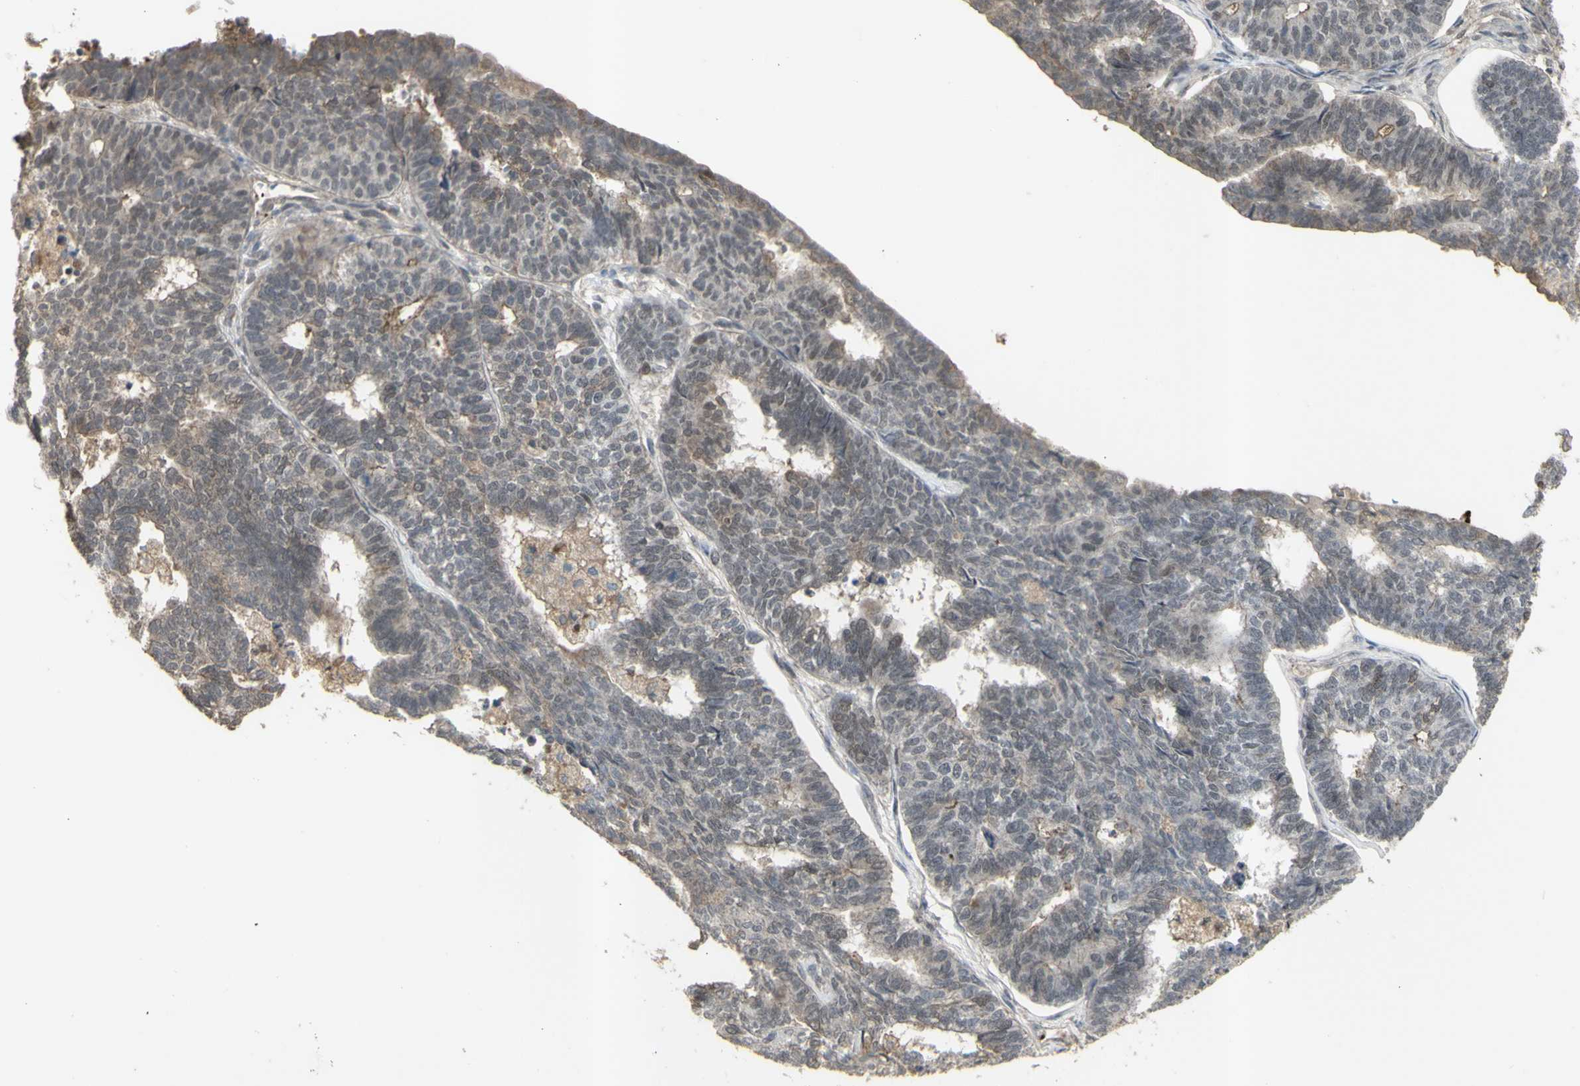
{"staining": {"intensity": "weak", "quantity": ">75%", "location": "cytoplasmic/membranous"}, "tissue": "endometrial cancer", "cell_type": "Tumor cells", "image_type": "cancer", "snomed": [{"axis": "morphology", "description": "Adenocarcinoma, NOS"}, {"axis": "topography", "description": "Endometrium"}], "caption": "Endometrial cancer stained with IHC demonstrates weak cytoplasmic/membranous positivity in approximately >75% of tumor cells.", "gene": "ALOX12", "patient": {"sex": "female", "age": 70}}